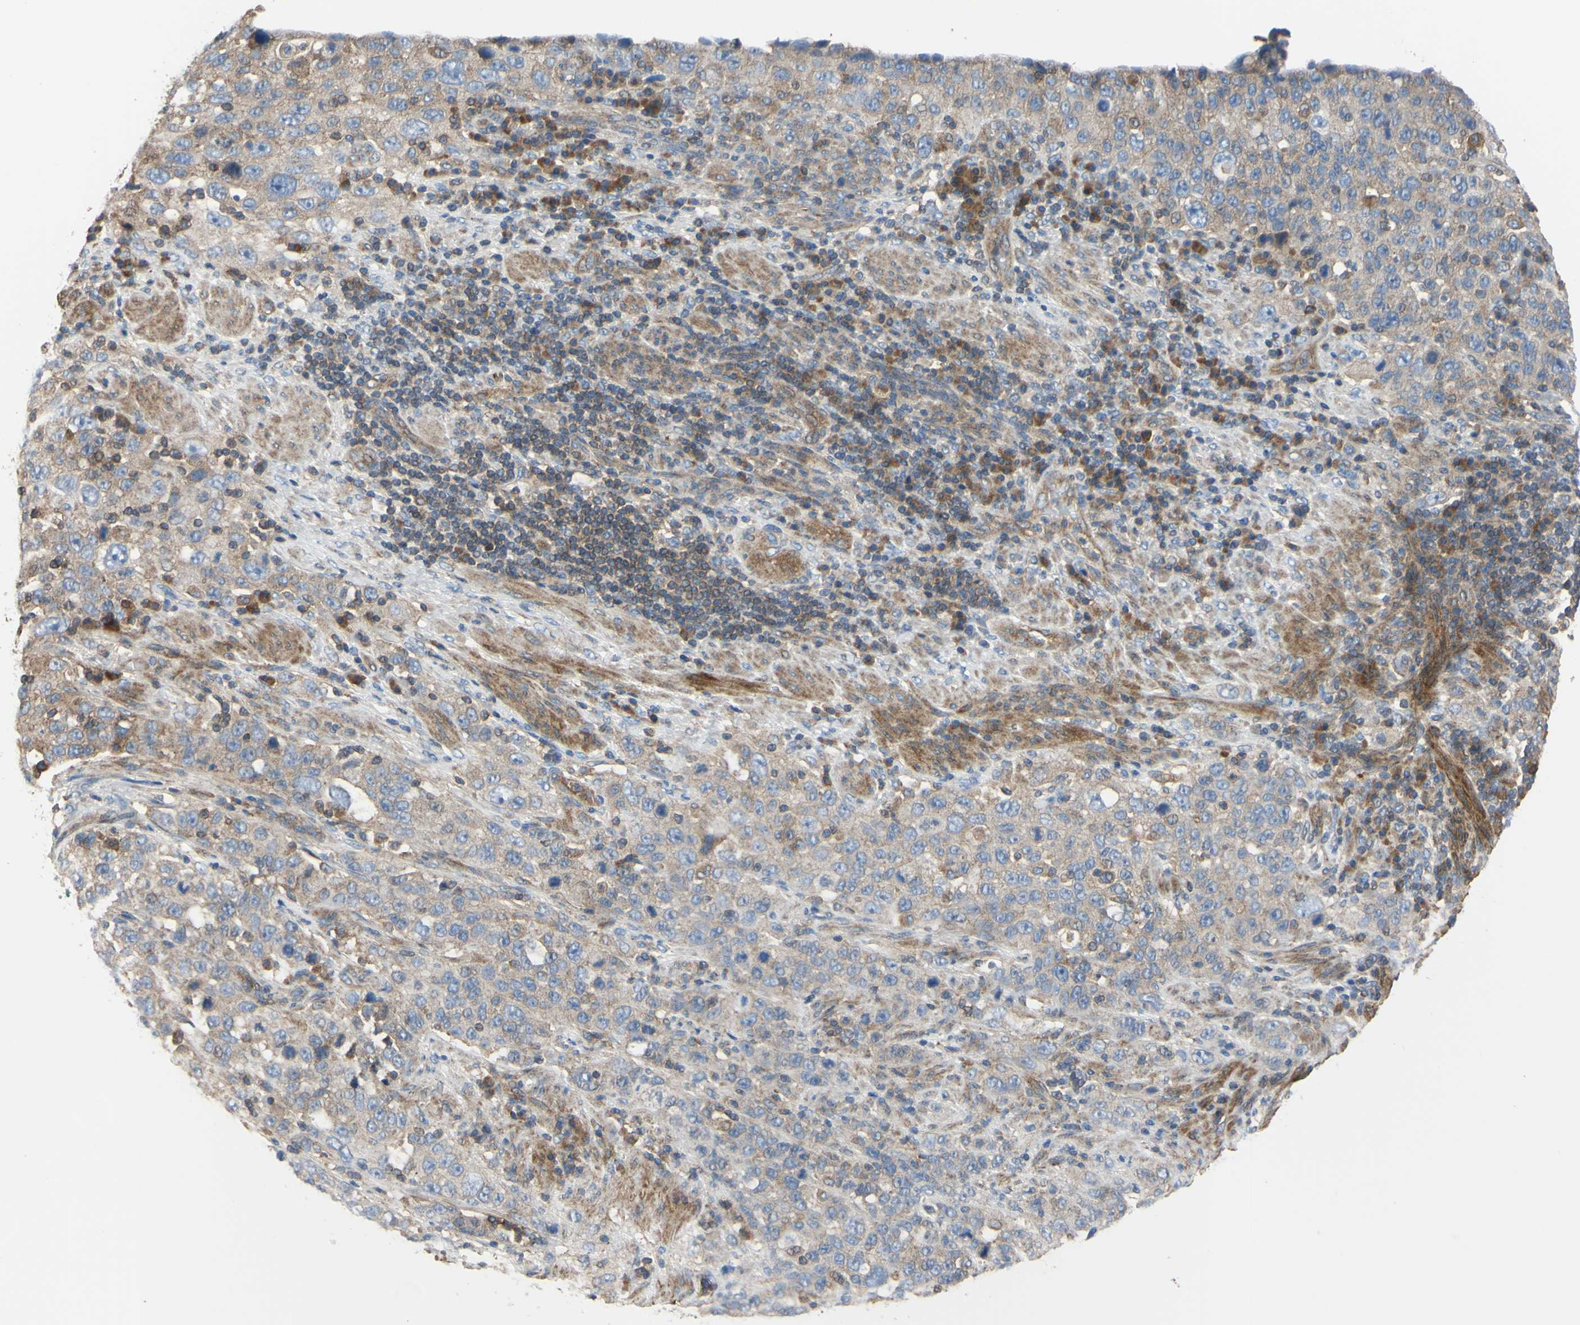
{"staining": {"intensity": "weak", "quantity": "<25%", "location": "cytoplasmic/membranous"}, "tissue": "stomach cancer", "cell_type": "Tumor cells", "image_type": "cancer", "snomed": [{"axis": "morphology", "description": "Normal tissue, NOS"}, {"axis": "morphology", "description": "Adenocarcinoma, NOS"}, {"axis": "topography", "description": "Stomach"}], "caption": "Stomach cancer was stained to show a protein in brown. There is no significant expression in tumor cells. (DAB immunohistochemistry (IHC) visualized using brightfield microscopy, high magnification).", "gene": "BECN1", "patient": {"sex": "male", "age": 48}}